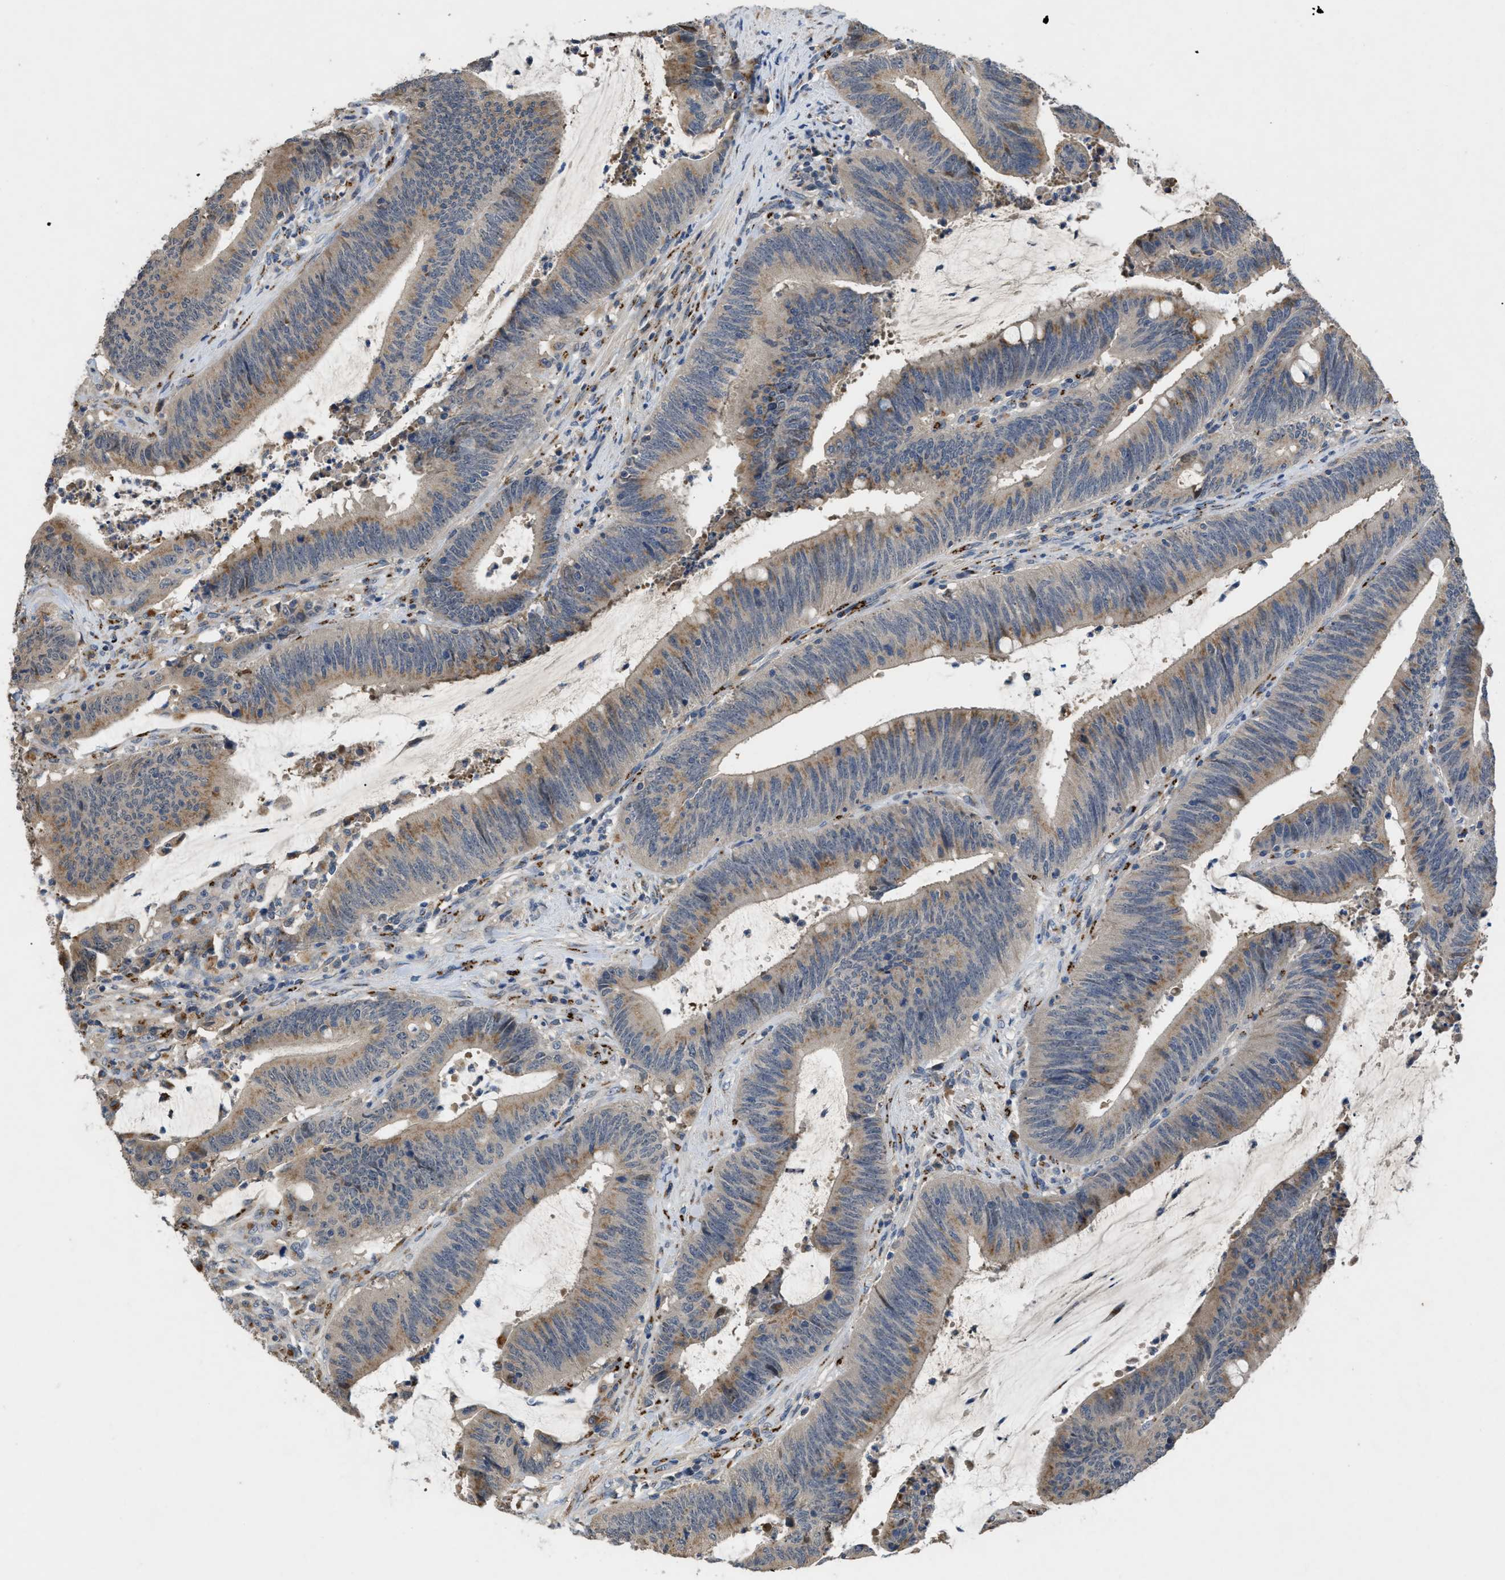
{"staining": {"intensity": "moderate", "quantity": "25%-75%", "location": "cytoplasmic/membranous"}, "tissue": "colorectal cancer", "cell_type": "Tumor cells", "image_type": "cancer", "snomed": [{"axis": "morphology", "description": "Normal tissue, NOS"}, {"axis": "morphology", "description": "Adenocarcinoma, NOS"}, {"axis": "topography", "description": "Rectum"}], "caption": "Colorectal adenocarcinoma tissue reveals moderate cytoplasmic/membranous positivity in about 25%-75% of tumor cells, visualized by immunohistochemistry. The staining was performed using DAB (3,3'-diaminobenzidine) to visualize the protein expression in brown, while the nuclei were stained in blue with hematoxylin (Magnification: 20x).", "gene": "SIK2", "patient": {"sex": "female", "age": 66}}